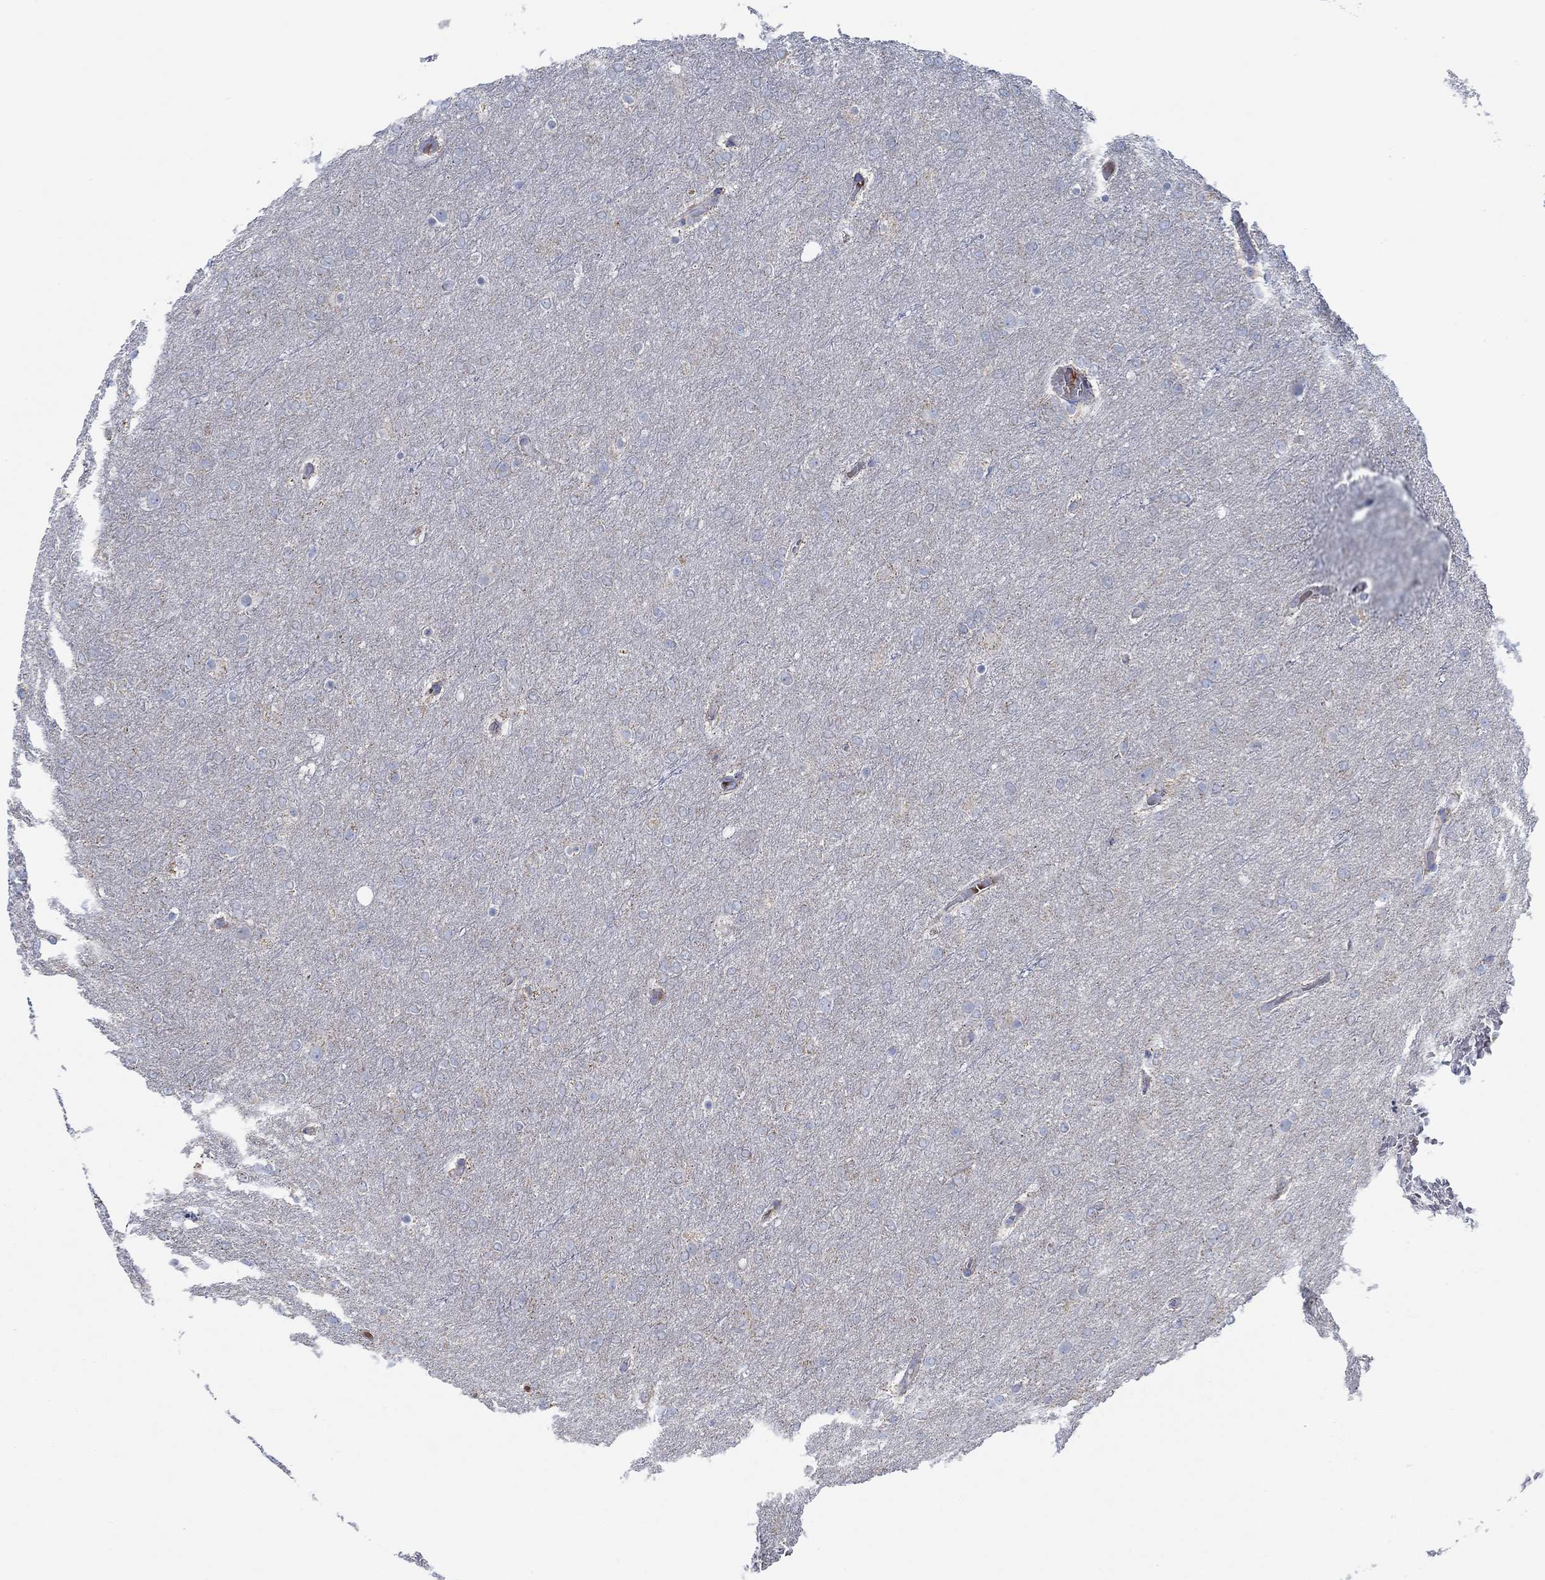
{"staining": {"intensity": "negative", "quantity": "none", "location": "none"}, "tissue": "glioma", "cell_type": "Tumor cells", "image_type": "cancer", "snomed": [{"axis": "morphology", "description": "Glioma, malignant, High grade"}, {"axis": "topography", "description": "Brain"}], "caption": "The histopathology image exhibits no significant expression in tumor cells of malignant high-grade glioma. (DAB (3,3'-diaminobenzidine) IHC with hematoxylin counter stain).", "gene": "GLOD5", "patient": {"sex": "female", "age": 61}}